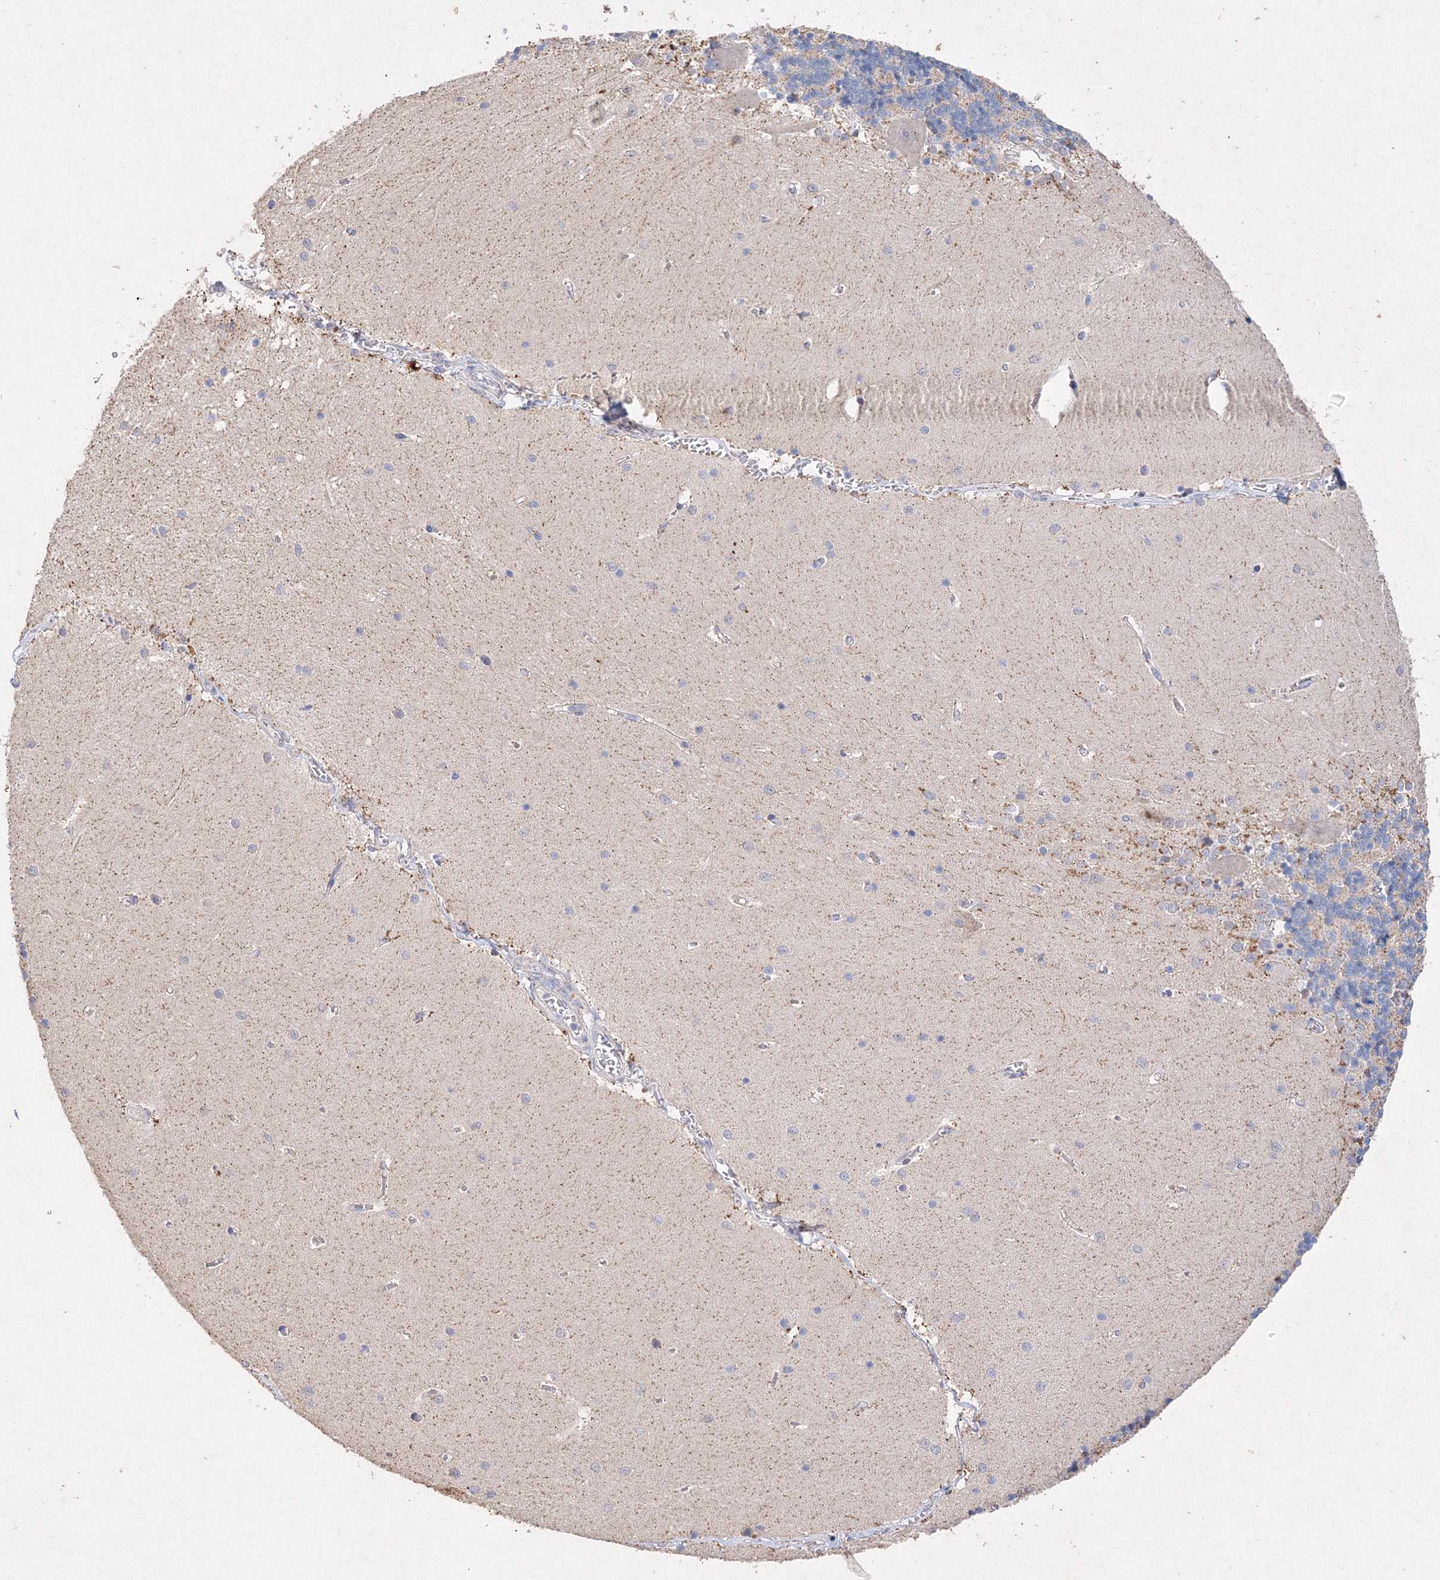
{"staining": {"intensity": "strong", "quantity": "25%-75%", "location": "cytoplasmic/membranous"}, "tissue": "cerebellum", "cell_type": "Cells in granular layer", "image_type": "normal", "snomed": [{"axis": "morphology", "description": "Normal tissue, NOS"}, {"axis": "topography", "description": "Cerebellum"}], "caption": "Immunohistochemical staining of unremarkable human cerebellum shows 25%-75% levels of strong cytoplasmic/membranous protein staining in about 25%-75% of cells in granular layer.", "gene": "GLS", "patient": {"sex": "male", "age": 37}}